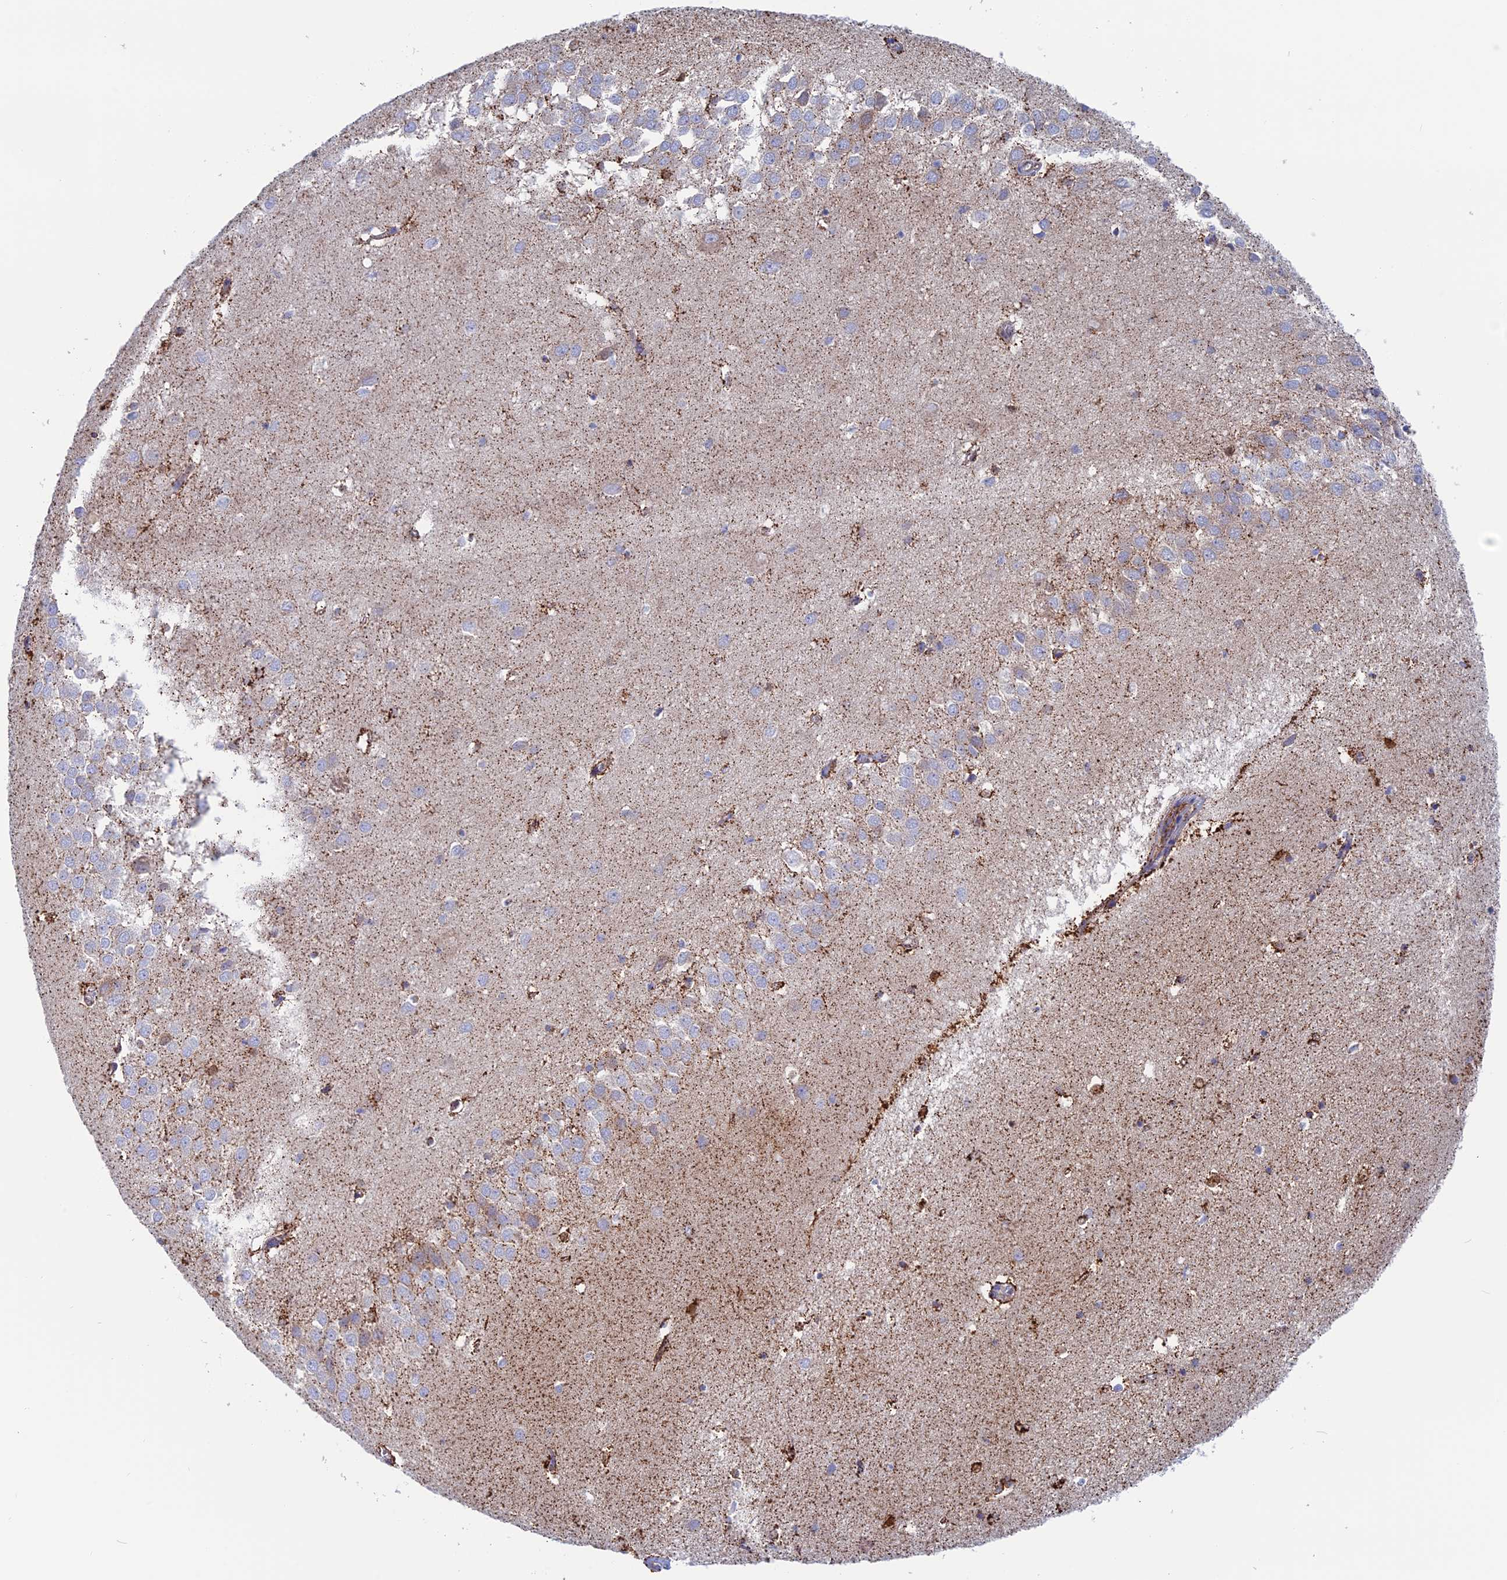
{"staining": {"intensity": "strong", "quantity": "<25%", "location": "cytoplasmic/membranous"}, "tissue": "hippocampus", "cell_type": "Glial cells", "image_type": "normal", "snomed": [{"axis": "morphology", "description": "Normal tissue, NOS"}, {"axis": "topography", "description": "Hippocampus"}], "caption": "Protein analysis of unremarkable hippocampus reveals strong cytoplasmic/membranous positivity in about <25% of glial cells. (brown staining indicates protein expression, while blue staining denotes nuclei).", "gene": "WDR83", "patient": {"sex": "female", "age": 64}}